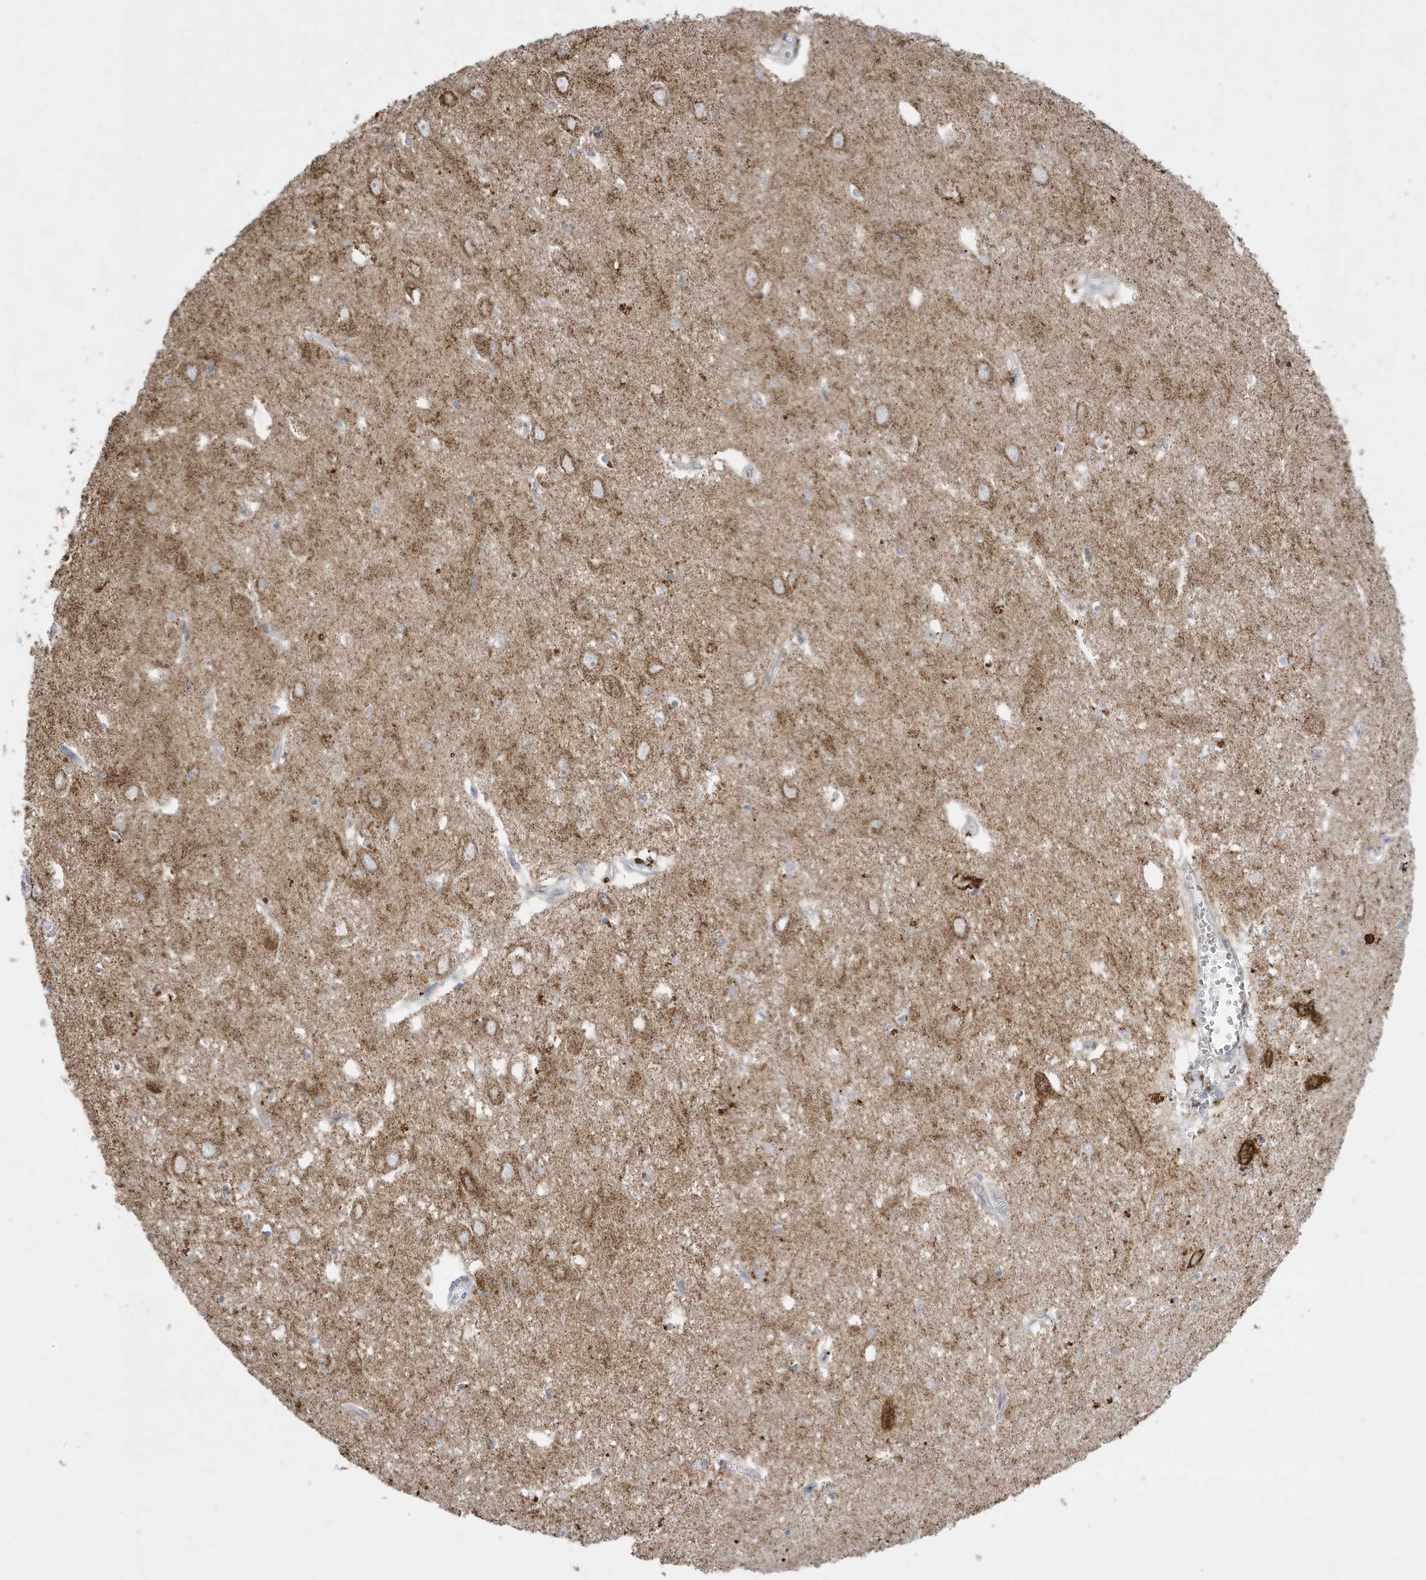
{"staining": {"intensity": "weak", "quantity": "<25%", "location": "cytoplasmic/membranous"}, "tissue": "hippocampus", "cell_type": "Glial cells", "image_type": "normal", "snomed": [{"axis": "morphology", "description": "Normal tissue, NOS"}, {"axis": "topography", "description": "Hippocampus"}], "caption": "Immunohistochemistry of benign human hippocampus demonstrates no positivity in glial cells.", "gene": "FNDC1", "patient": {"sex": "female", "age": 64}}